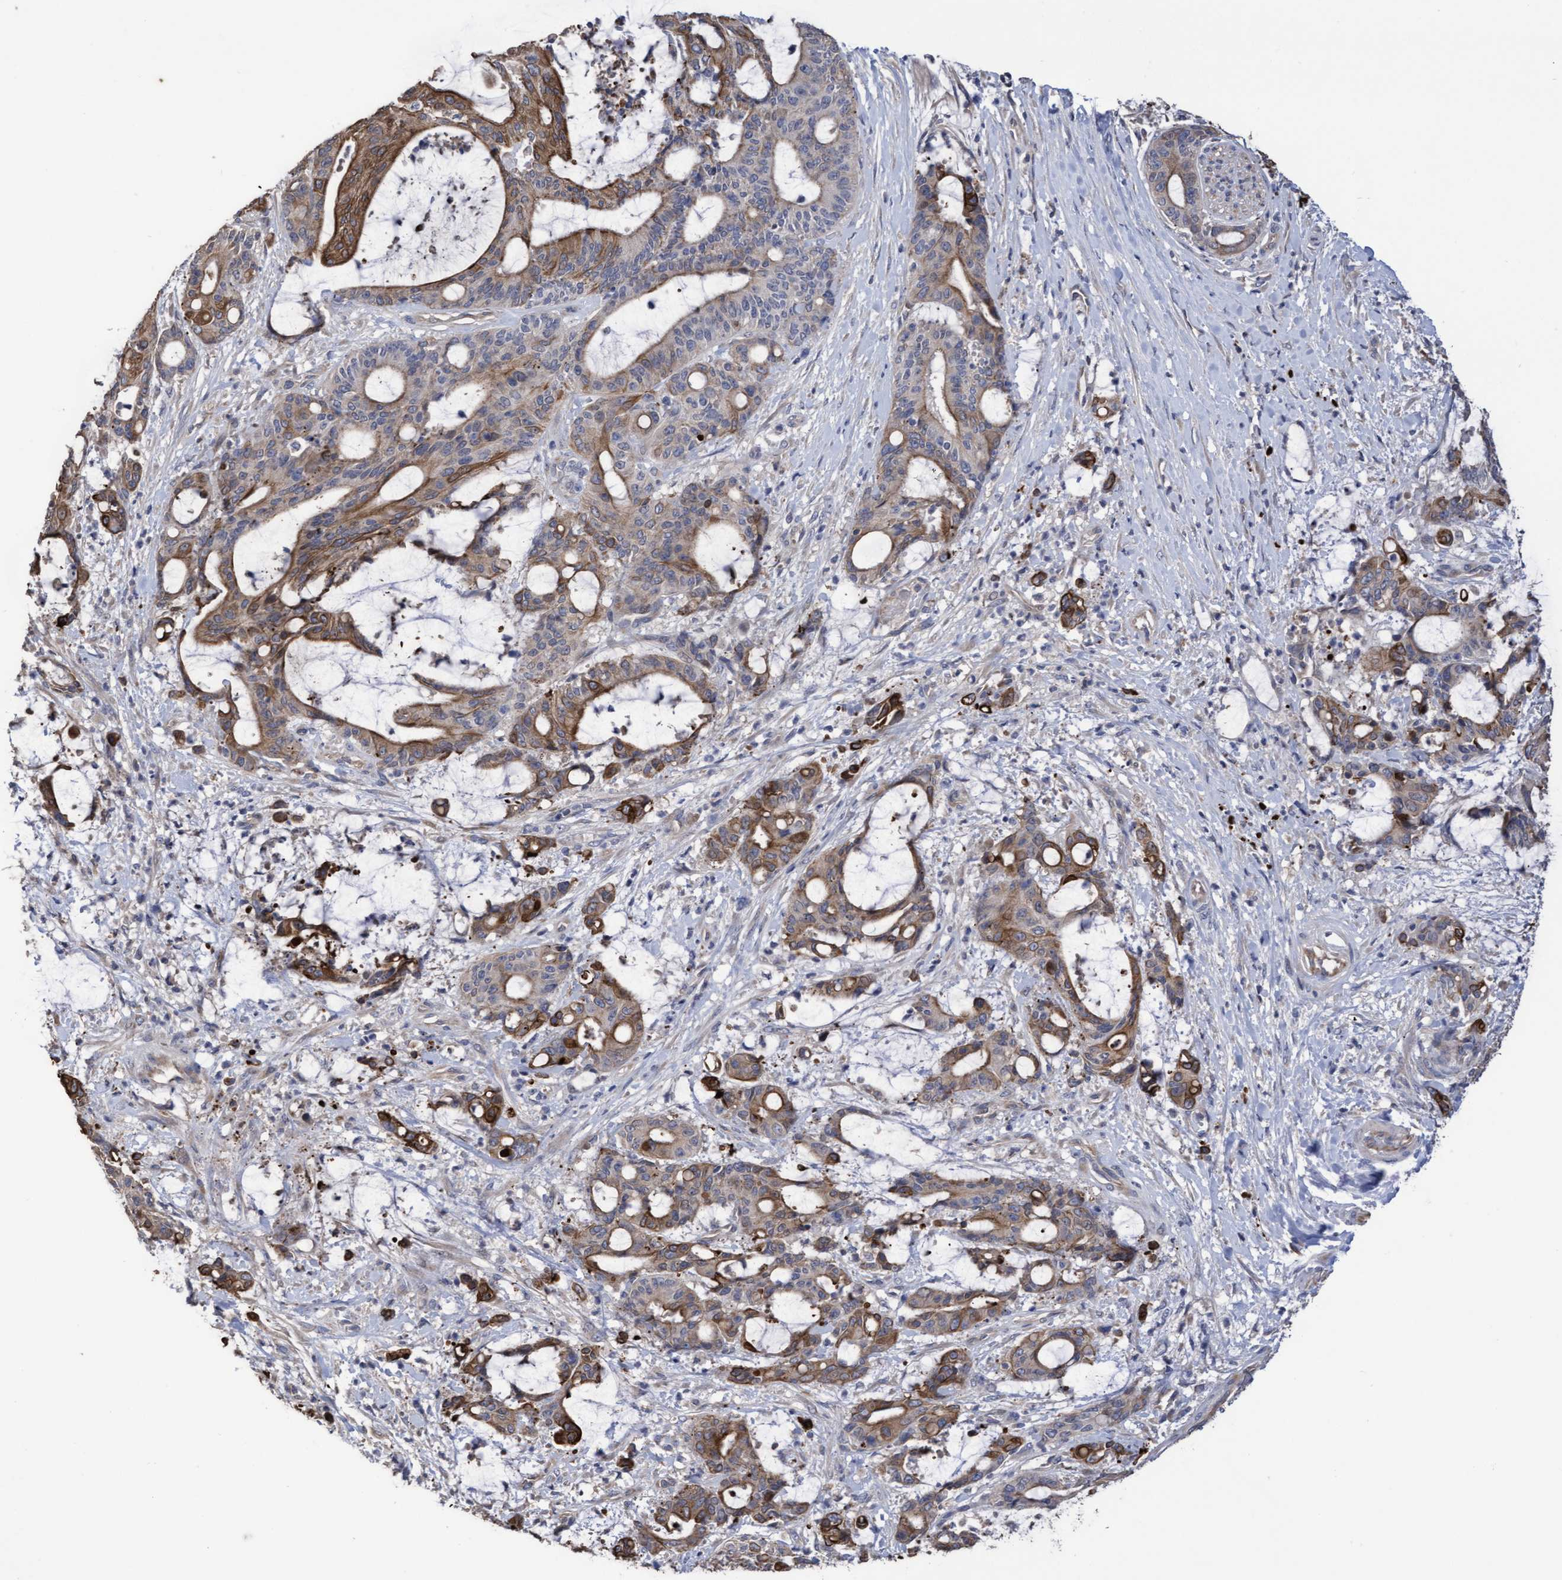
{"staining": {"intensity": "moderate", "quantity": ">75%", "location": "cytoplasmic/membranous"}, "tissue": "liver cancer", "cell_type": "Tumor cells", "image_type": "cancer", "snomed": [{"axis": "morphology", "description": "Normal tissue, NOS"}, {"axis": "morphology", "description": "Cholangiocarcinoma"}, {"axis": "topography", "description": "Liver"}, {"axis": "topography", "description": "Peripheral nerve tissue"}], "caption": "A histopathology image of liver cancer stained for a protein shows moderate cytoplasmic/membranous brown staining in tumor cells.", "gene": "KRT24", "patient": {"sex": "female", "age": 73}}